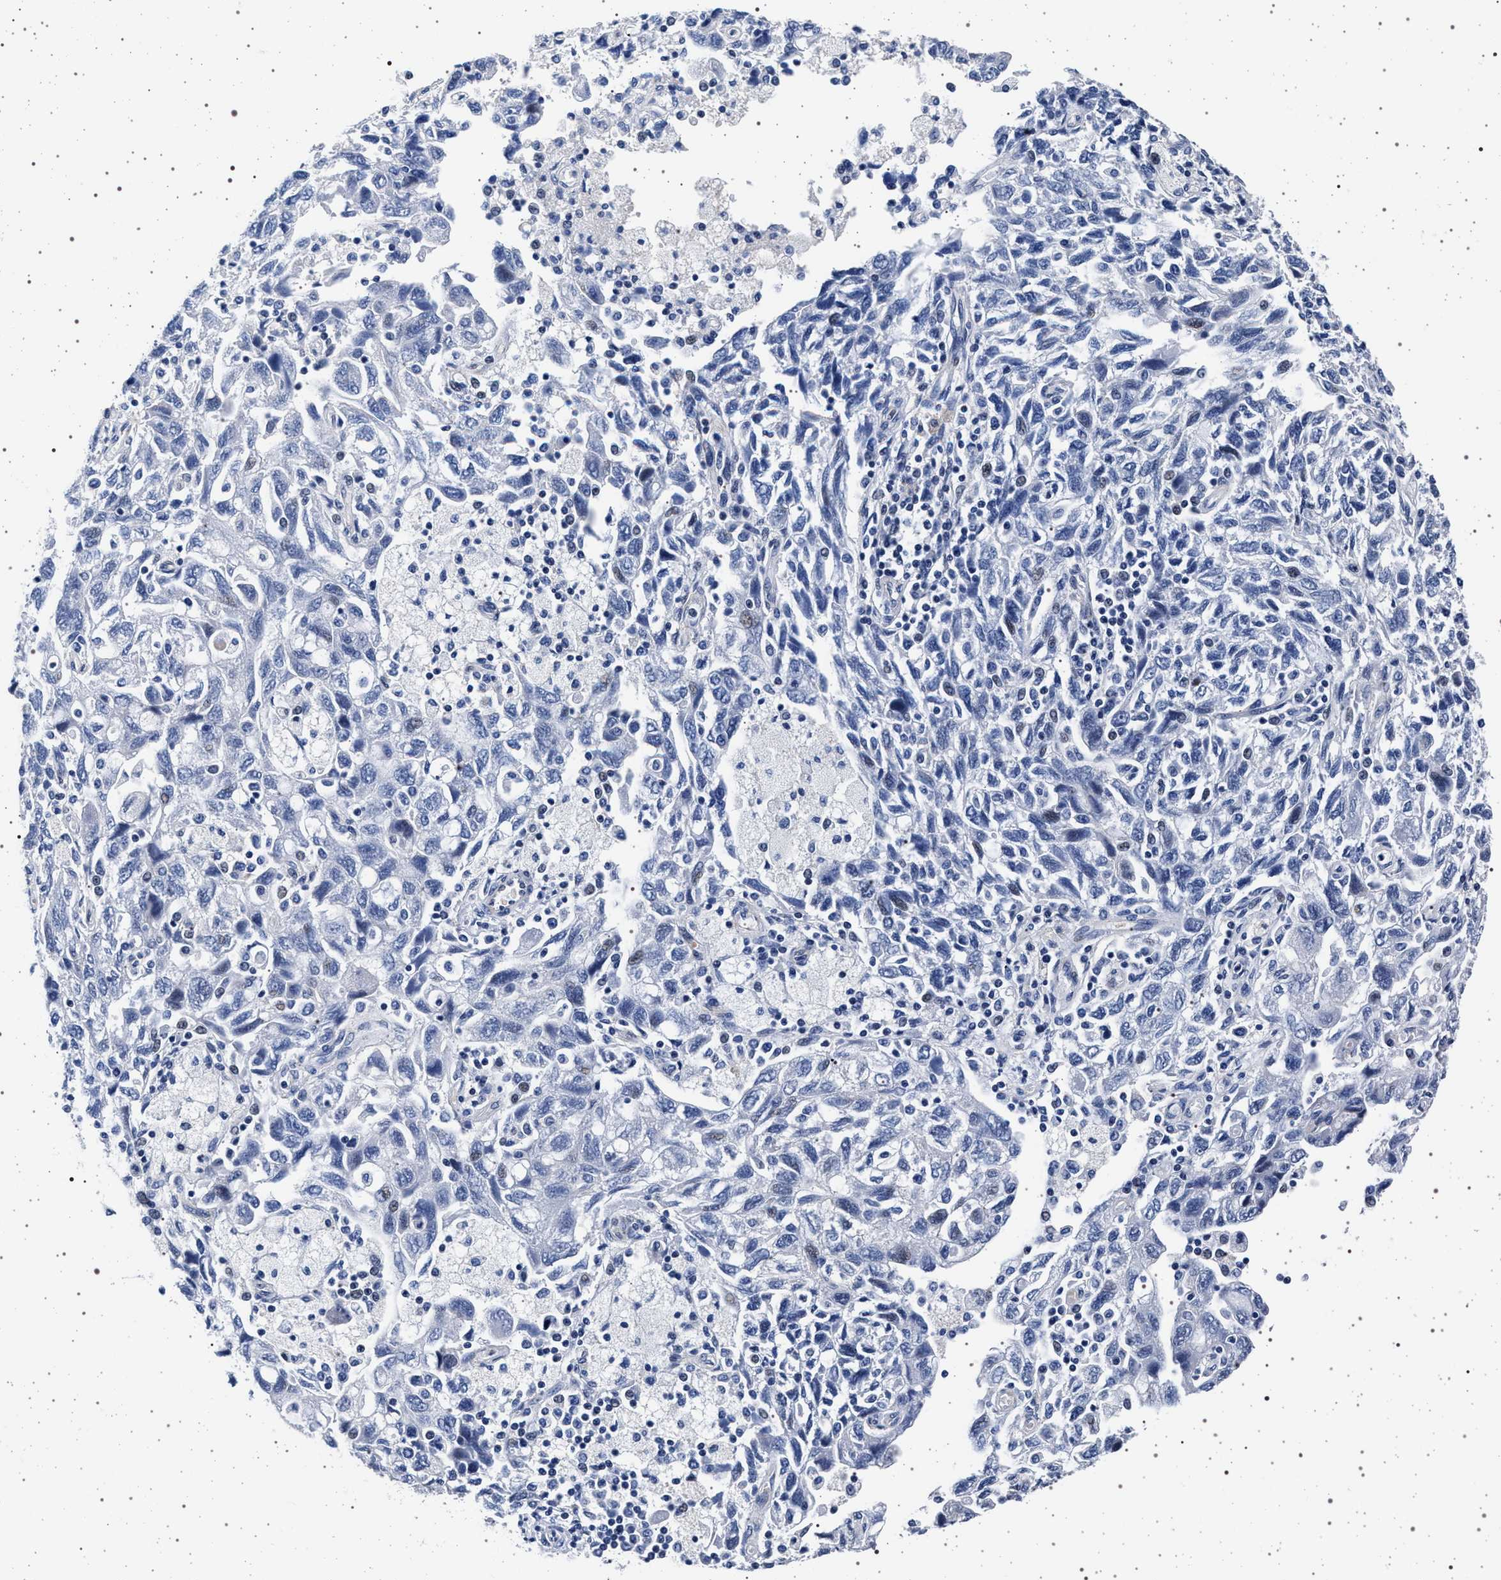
{"staining": {"intensity": "negative", "quantity": "none", "location": "none"}, "tissue": "ovarian cancer", "cell_type": "Tumor cells", "image_type": "cancer", "snomed": [{"axis": "morphology", "description": "Carcinoma, NOS"}, {"axis": "morphology", "description": "Cystadenocarcinoma, serous, NOS"}, {"axis": "topography", "description": "Ovary"}], "caption": "Ovarian cancer (serous cystadenocarcinoma) was stained to show a protein in brown. There is no significant expression in tumor cells.", "gene": "SLC9A1", "patient": {"sex": "female", "age": 69}}